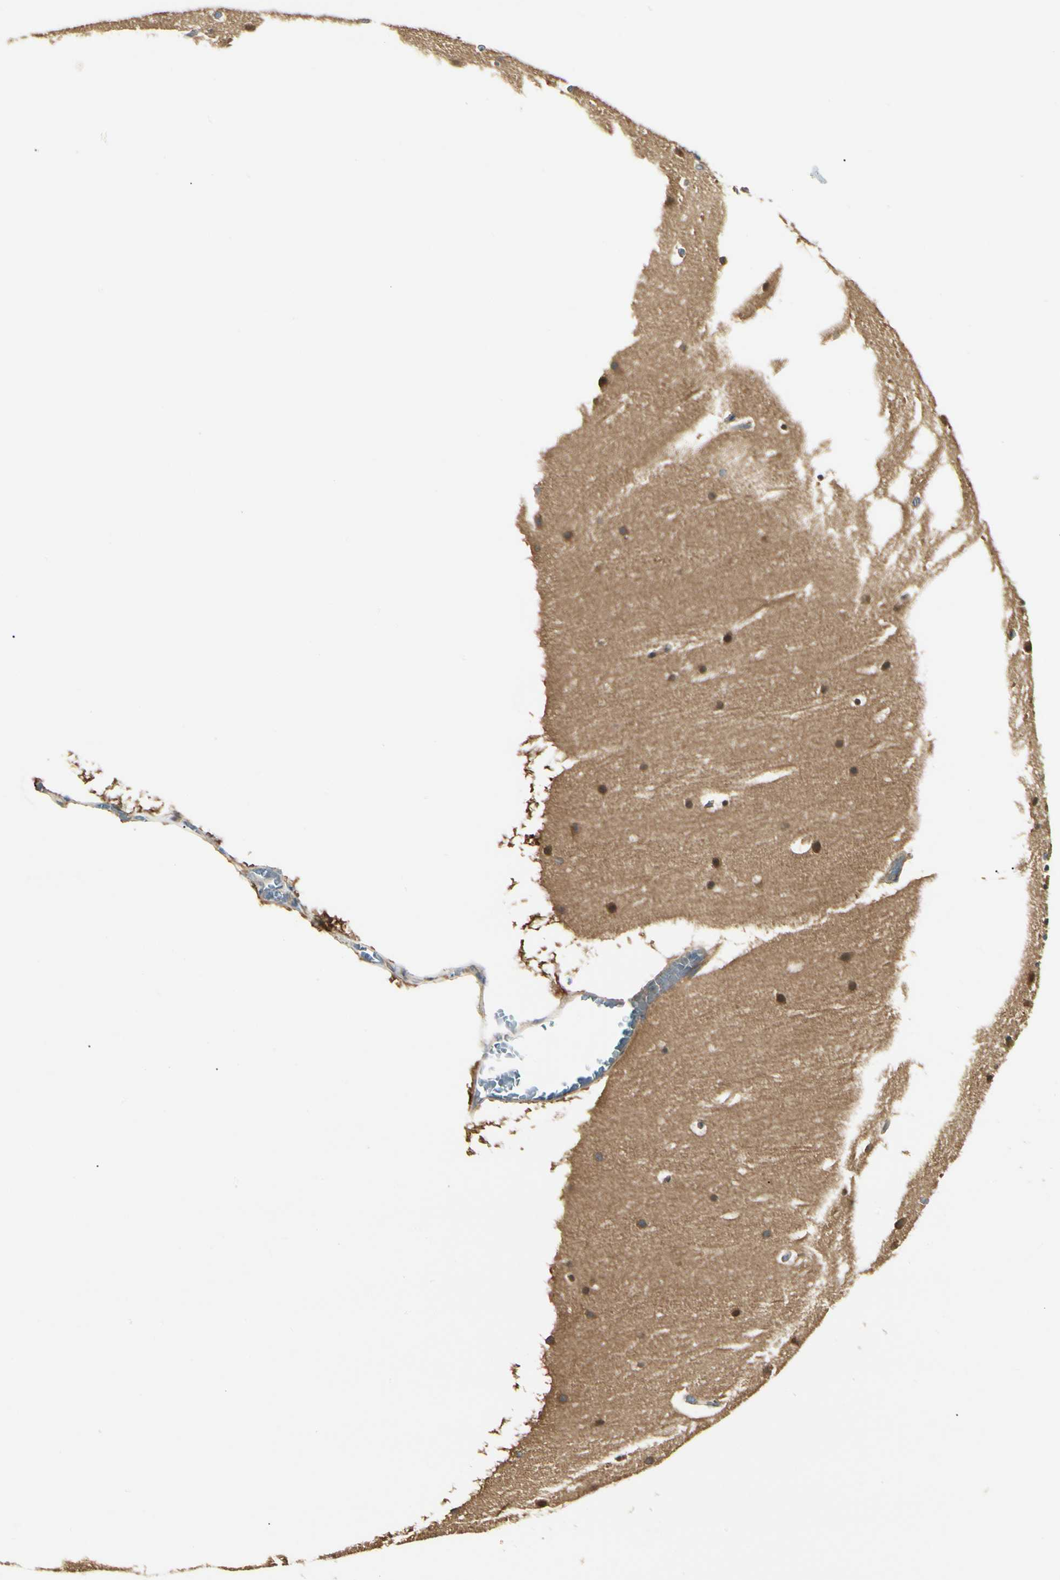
{"staining": {"intensity": "moderate", "quantity": ">75%", "location": "cytoplasmic/membranous"}, "tissue": "cerebellum", "cell_type": "Cells in granular layer", "image_type": "normal", "snomed": [{"axis": "morphology", "description": "Normal tissue, NOS"}, {"axis": "topography", "description": "Cerebellum"}], "caption": "IHC (DAB (3,3'-diaminobenzidine)) staining of normal human cerebellum reveals moderate cytoplasmic/membranous protein positivity in about >75% of cells in granular layer.", "gene": "NME1", "patient": {"sex": "male", "age": 45}}